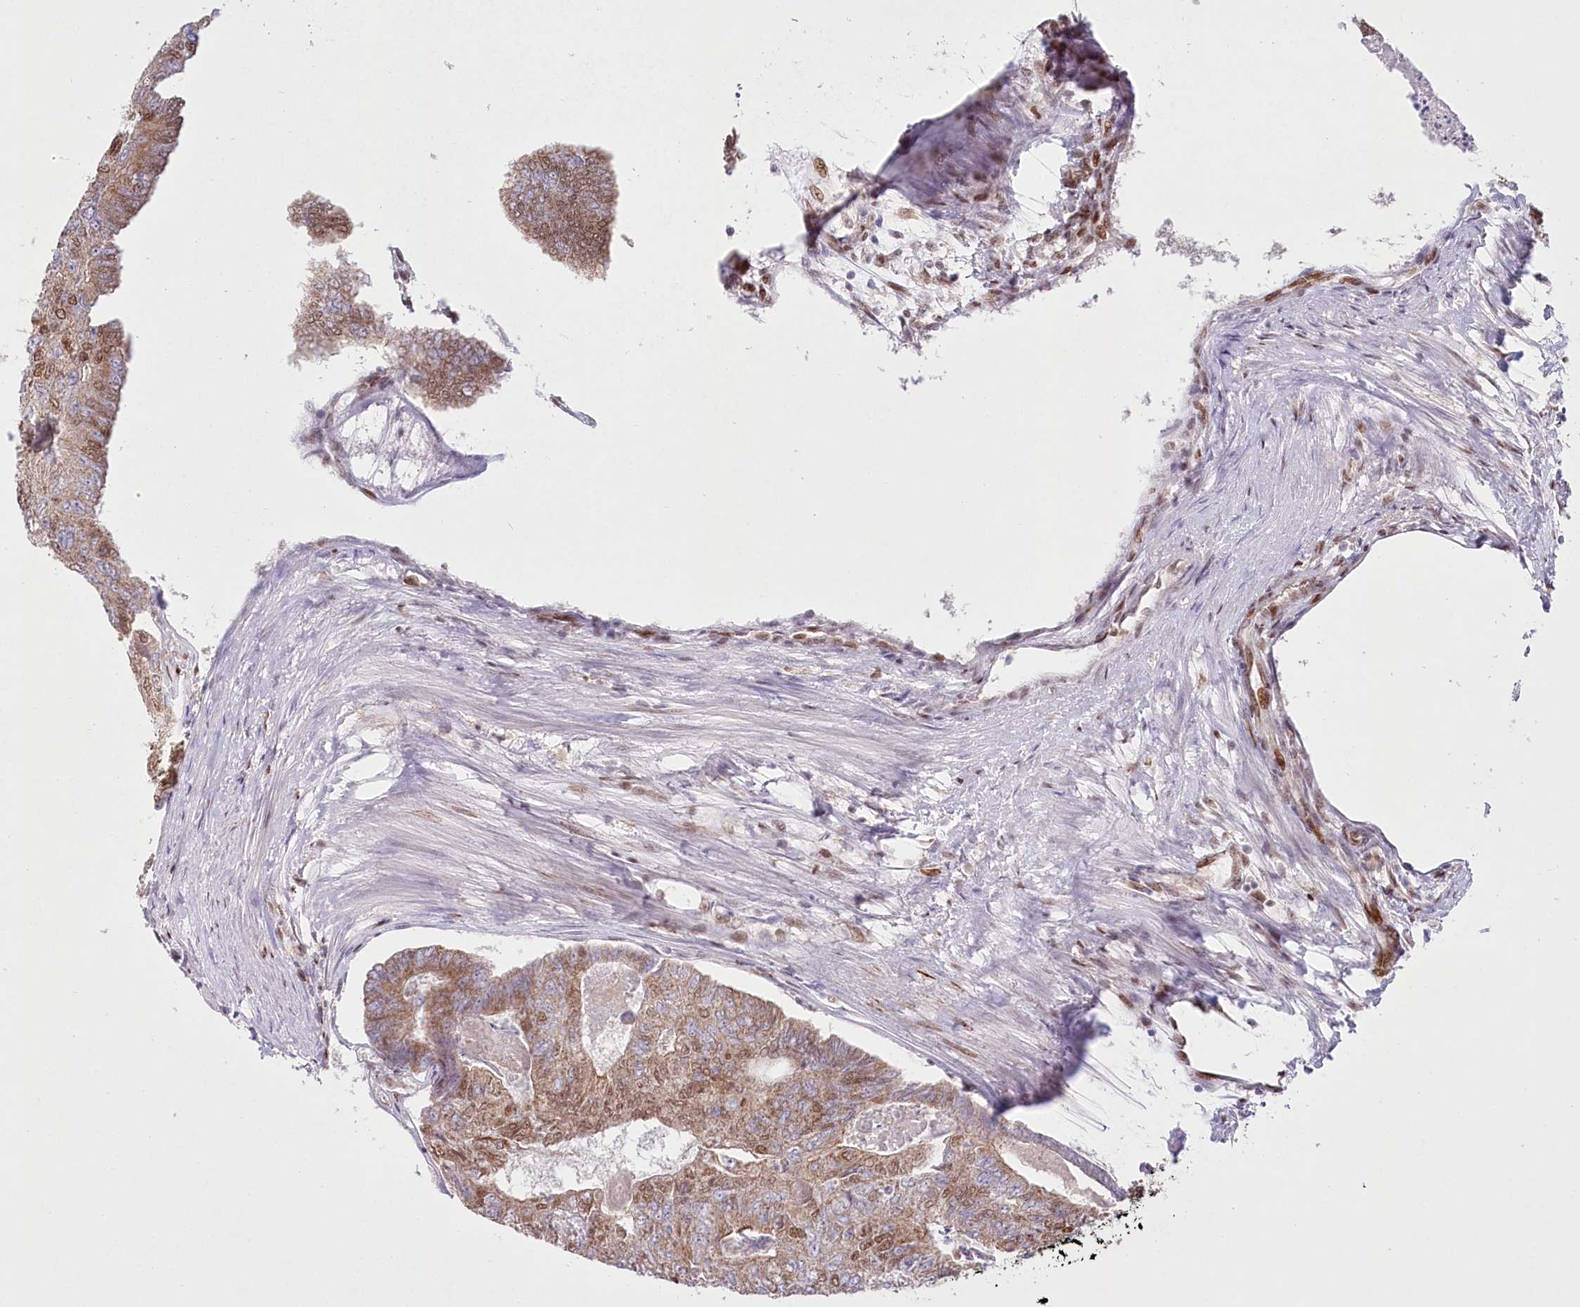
{"staining": {"intensity": "moderate", "quantity": ">75%", "location": "cytoplasmic/membranous,nuclear"}, "tissue": "colorectal cancer", "cell_type": "Tumor cells", "image_type": "cancer", "snomed": [{"axis": "morphology", "description": "Adenocarcinoma, NOS"}, {"axis": "topography", "description": "Colon"}], "caption": "Colorectal cancer stained with a protein marker displays moderate staining in tumor cells.", "gene": "PYURF", "patient": {"sex": "female", "age": 67}}